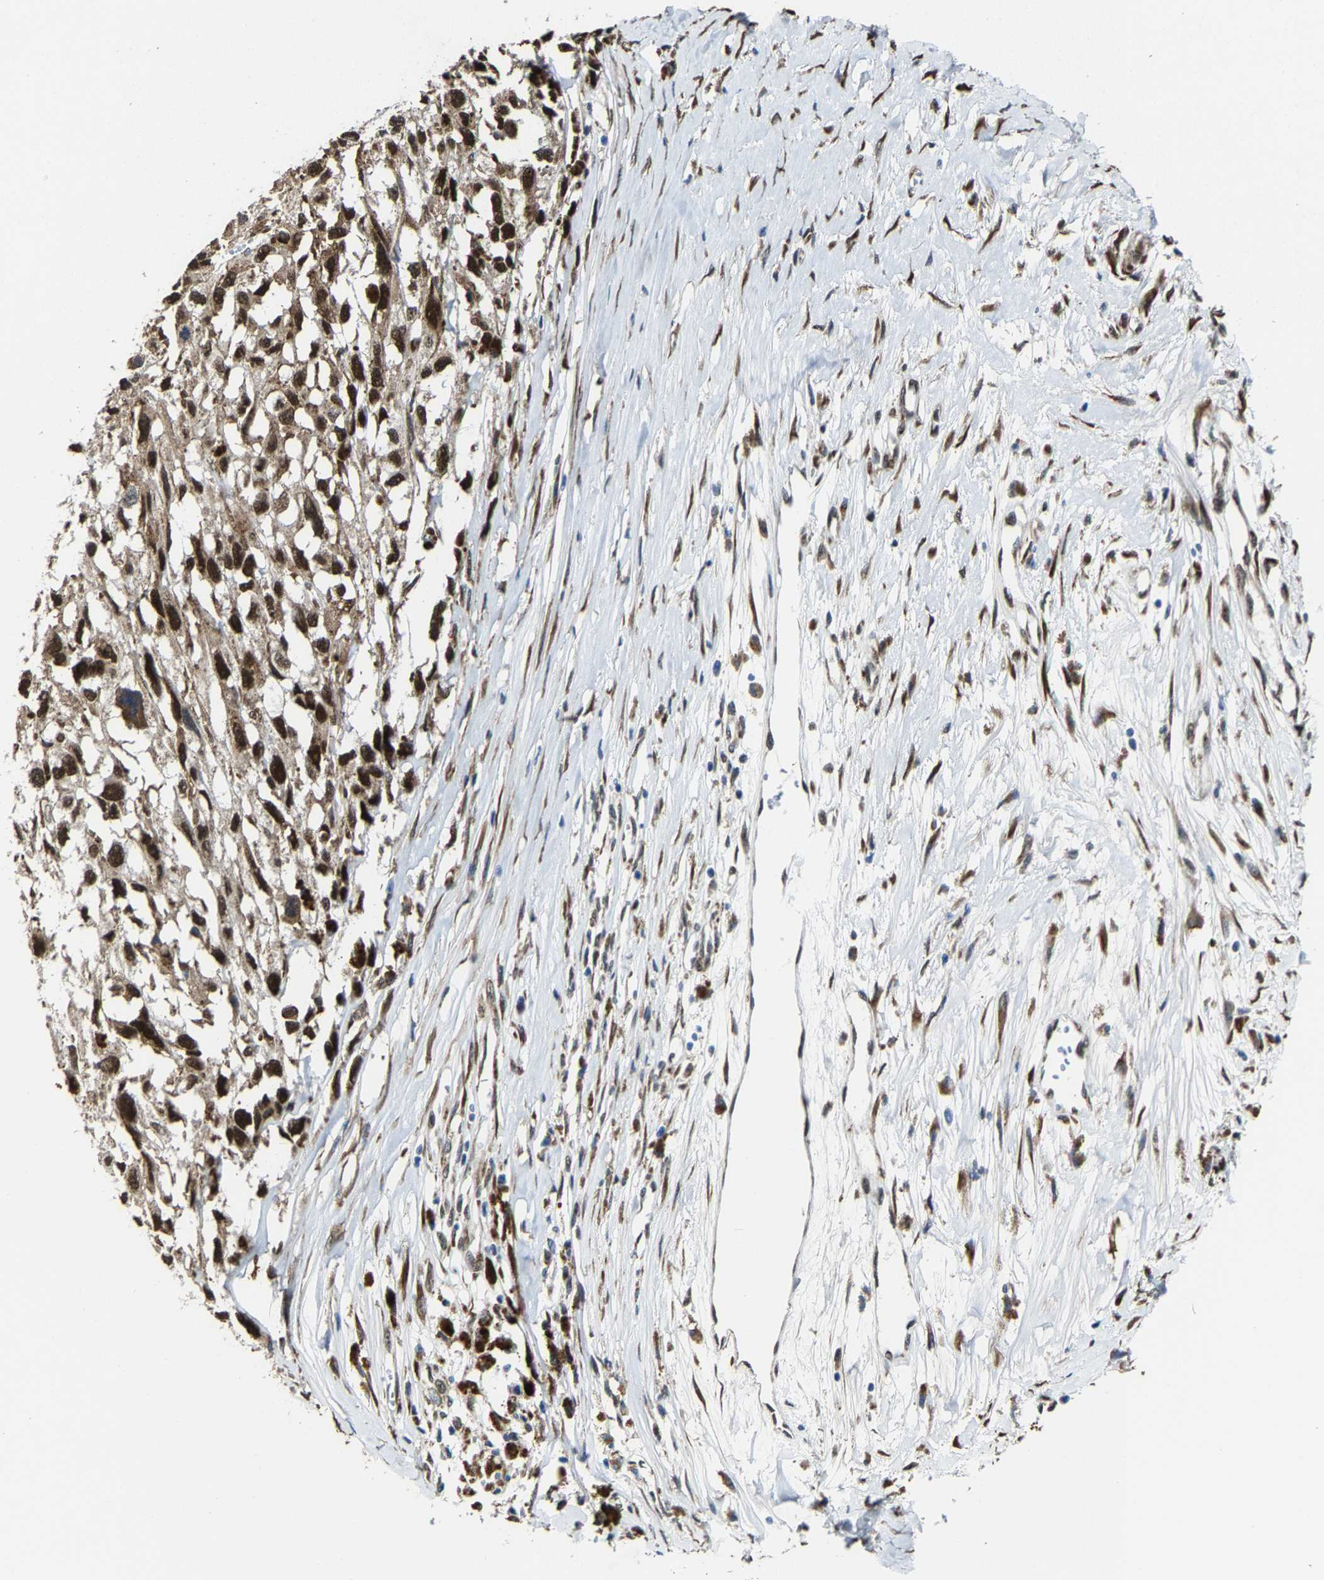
{"staining": {"intensity": "strong", "quantity": ">75%", "location": "cytoplasmic/membranous,nuclear"}, "tissue": "melanoma", "cell_type": "Tumor cells", "image_type": "cancer", "snomed": [{"axis": "morphology", "description": "Malignant melanoma, Metastatic site"}, {"axis": "topography", "description": "Lymph node"}], "caption": "High-magnification brightfield microscopy of melanoma stained with DAB (brown) and counterstained with hematoxylin (blue). tumor cells exhibit strong cytoplasmic/membranous and nuclear expression is identified in about>75% of cells.", "gene": "METTL1", "patient": {"sex": "male", "age": 59}}